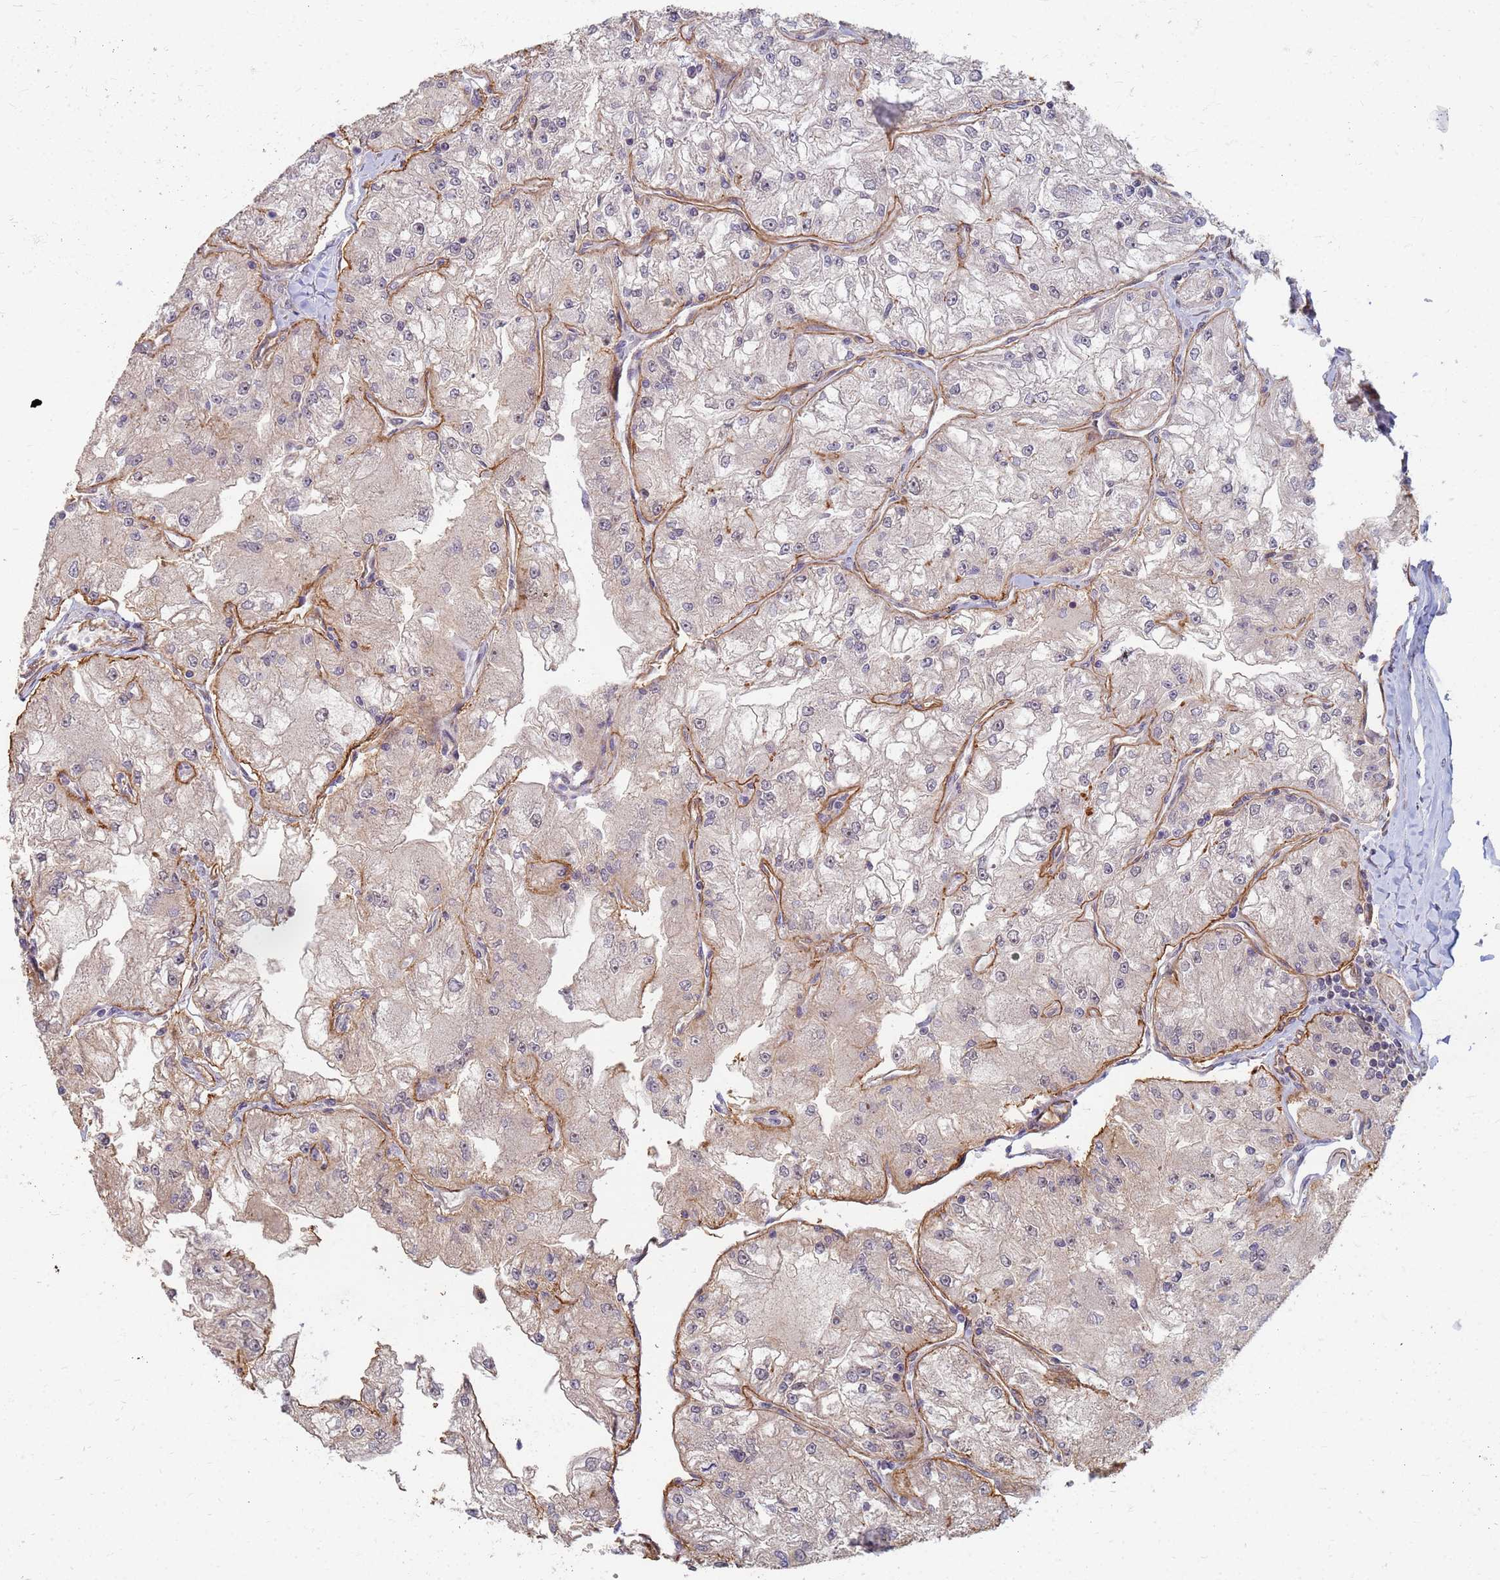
{"staining": {"intensity": "negative", "quantity": "none", "location": "none"}, "tissue": "renal cancer", "cell_type": "Tumor cells", "image_type": "cancer", "snomed": [{"axis": "morphology", "description": "Adenocarcinoma, NOS"}, {"axis": "topography", "description": "Kidney"}], "caption": "An immunohistochemistry histopathology image of renal cancer (adenocarcinoma) is shown. There is no staining in tumor cells of renal cancer (adenocarcinoma).", "gene": "ITGB4", "patient": {"sex": "female", "age": 72}}